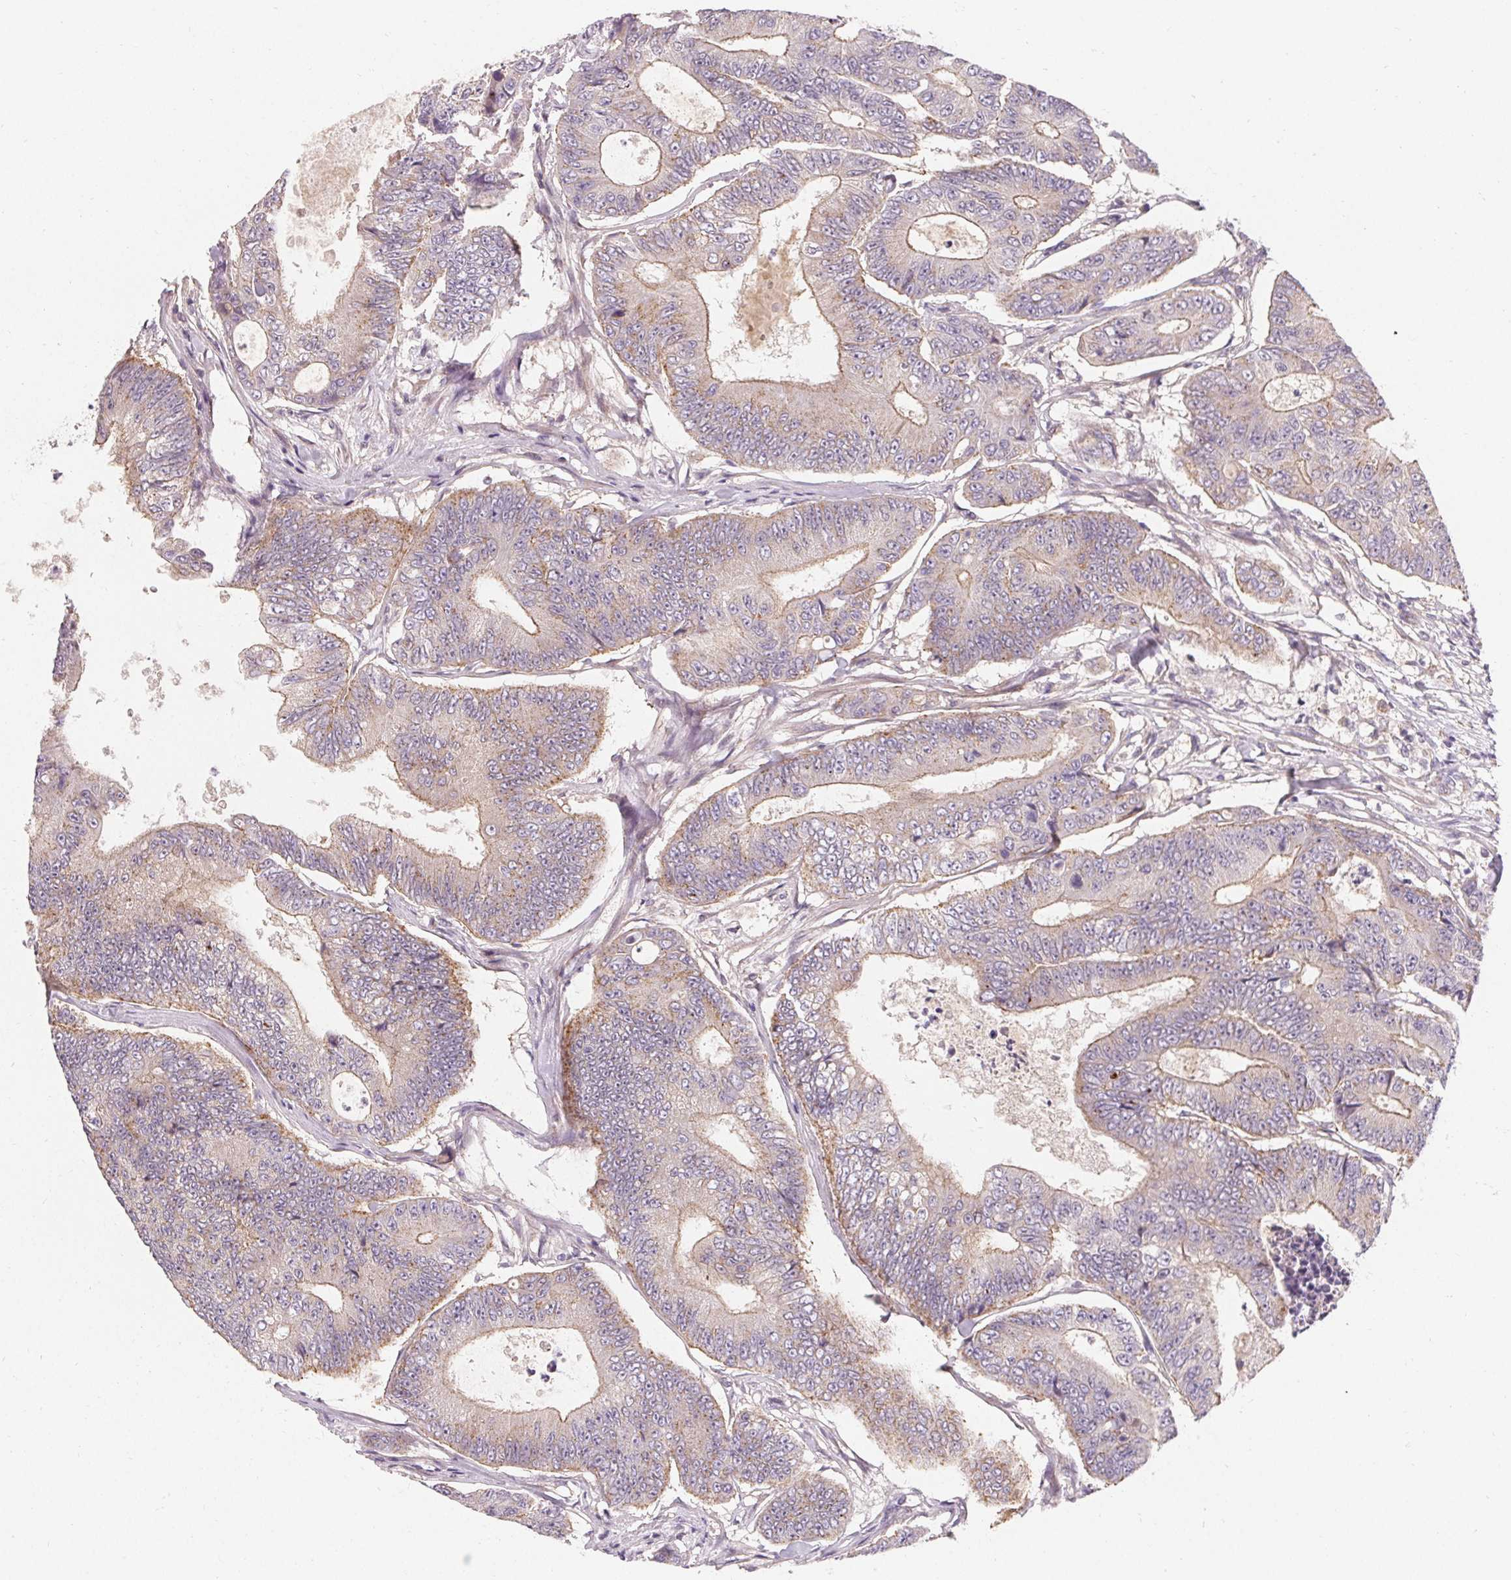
{"staining": {"intensity": "weak", "quantity": "25%-75%", "location": "cytoplasmic/membranous"}, "tissue": "colorectal cancer", "cell_type": "Tumor cells", "image_type": "cancer", "snomed": [{"axis": "morphology", "description": "Adenocarcinoma, NOS"}, {"axis": "topography", "description": "Colon"}], "caption": "Colorectal adenocarcinoma stained for a protein (brown) reveals weak cytoplasmic/membranous positive expression in approximately 25%-75% of tumor cells.", "gene": "APLP1", "patient": {"sex": "female", "age": 48}}